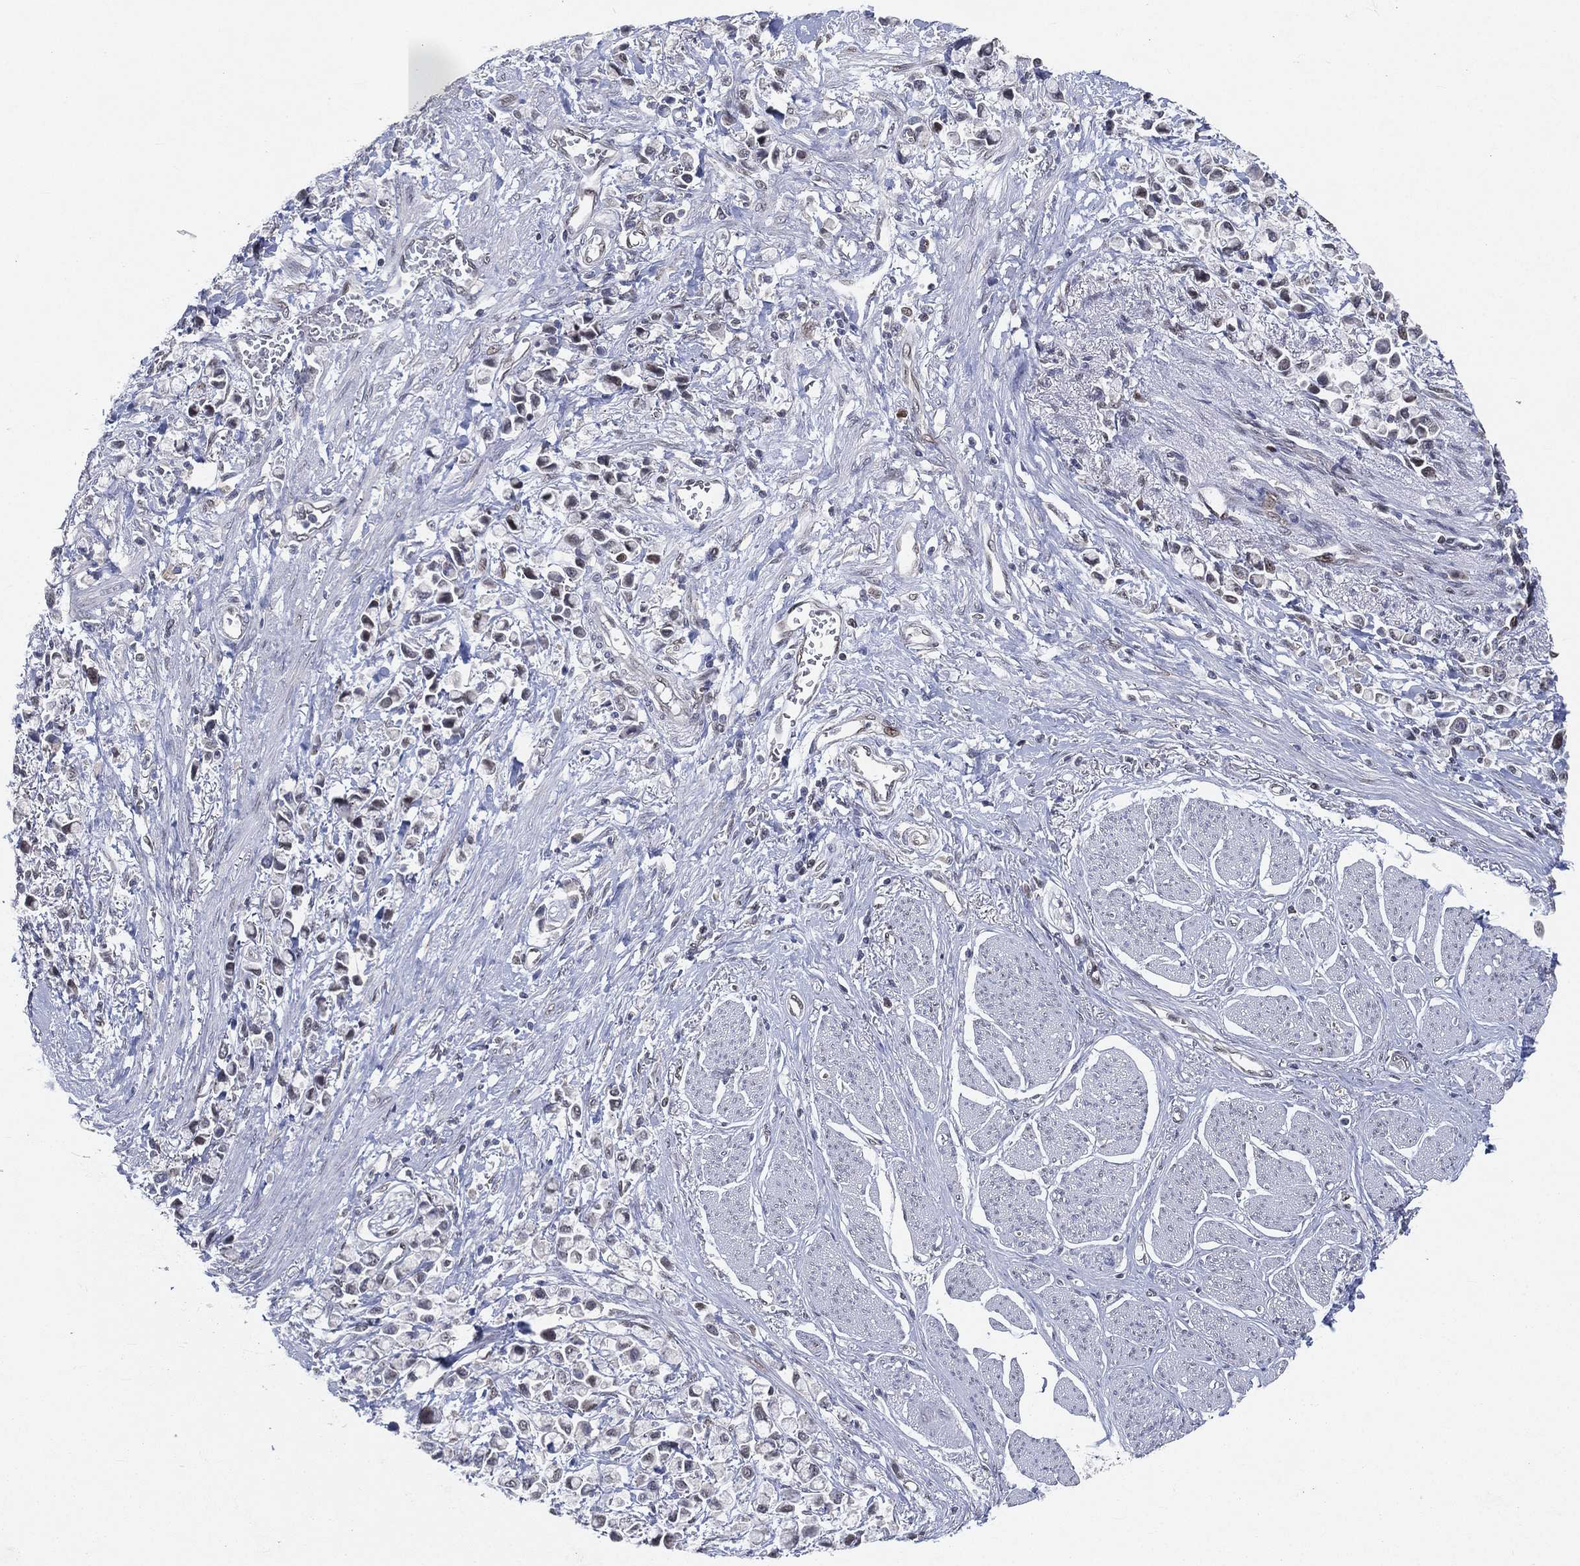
{"staining": {"intensity": "negative", "quantity": "none", "location": "none"}, "tissue": "stomach cancer", "cell_type": "Tumor cells", "image_type": "cancer", "snomed": [{"axis": "morphology", "description": "Adenocarcinoma, NOS"}, {"axis": "topography", "description": "Stomach"}], "caption": "A photomicrograph of human stomach cancer is negative for staining in tumor cells.", "gene": "YLPM1", "patient": {"sex": "female", "age": 81}}